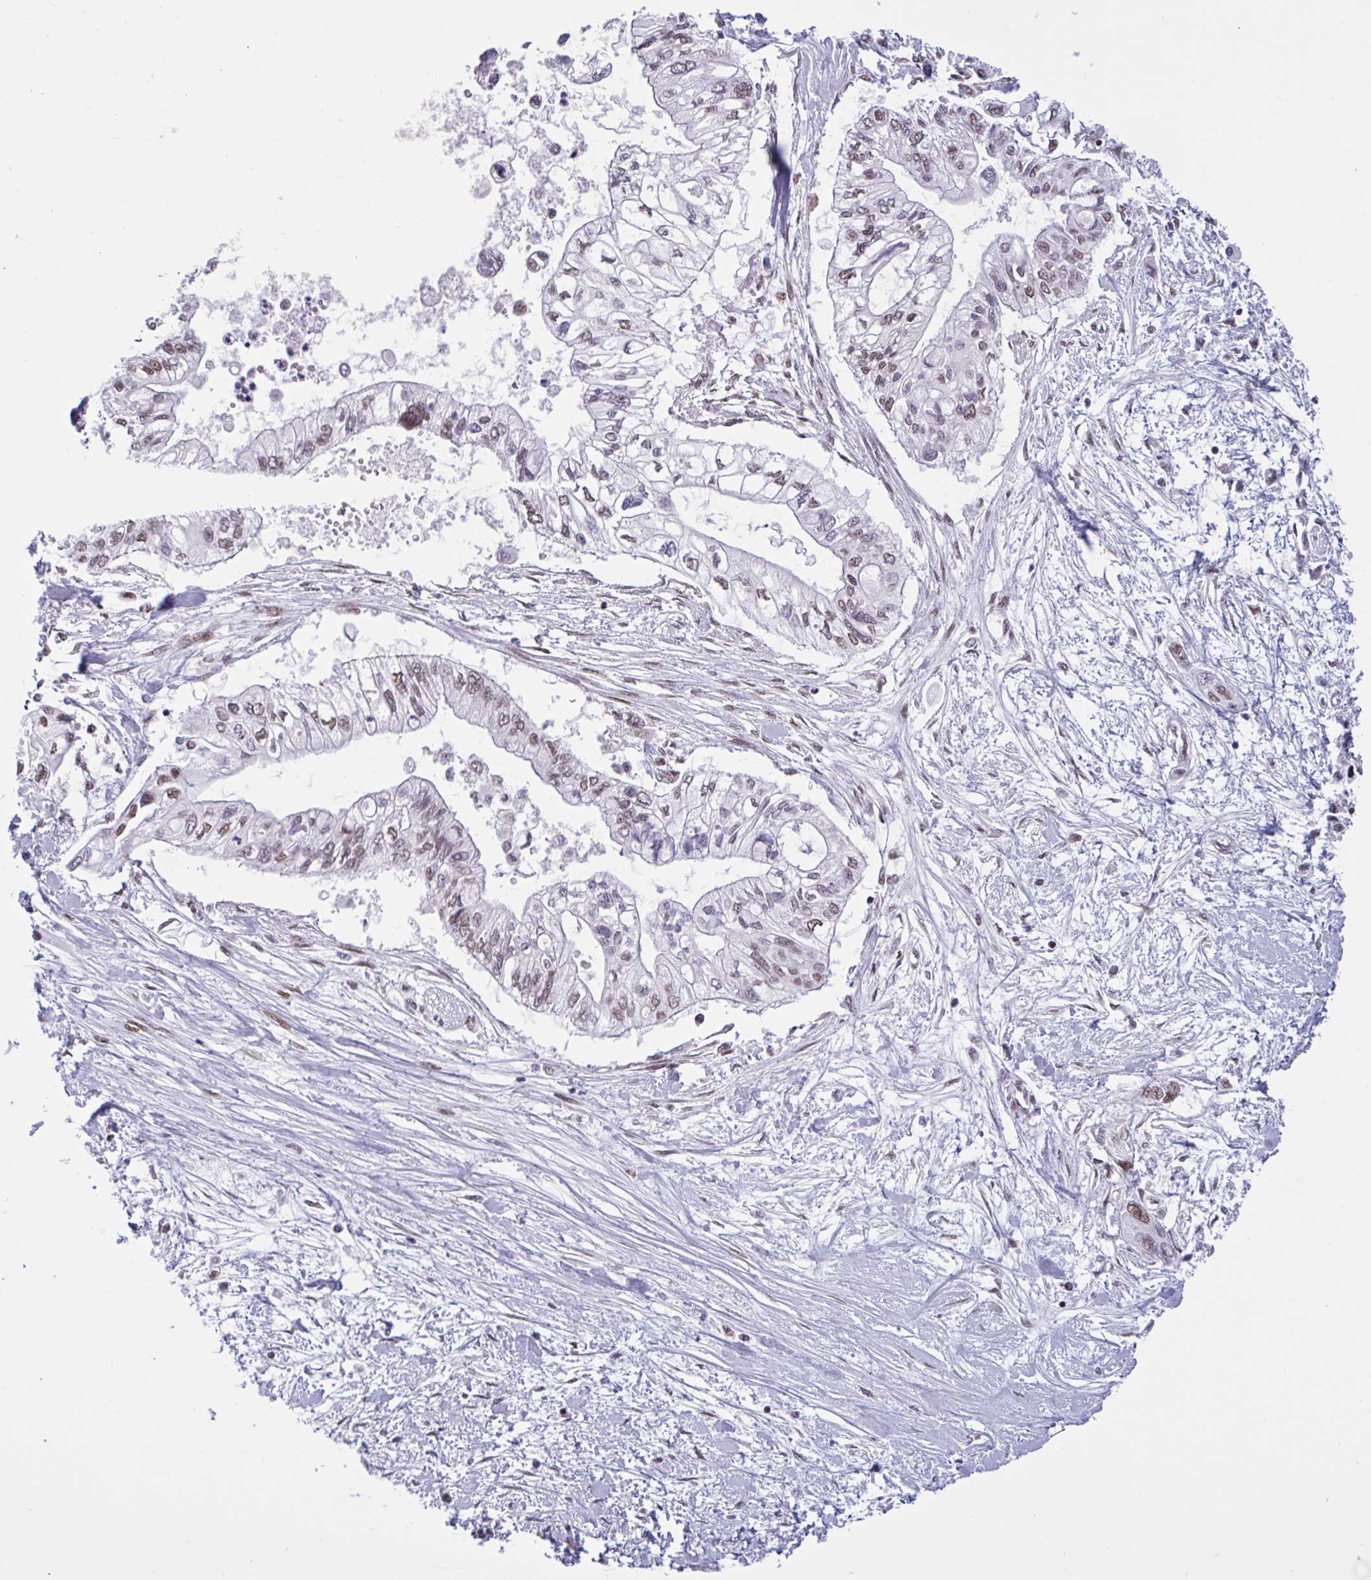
{"staining": {"intensity": "moderate", "quantity": "<25%", "location": "nuclear"}, "tissue": "pancreatic cancer", "cell_type": "Tumor cells", "image_type": "cancer", "snomed": [{"axis": "morphology", "description": "Adenocarcinoma, NOS"}, {"axis": "topography", "description": "Pancreas"}], "caption": "Adenocarcinoma (pancreatic) was stained to show a protein in brown. There is low levels of moderate nuclear expression in approximately <25% of tumor cells.", "gene": "CBFA2T2", "patient": {"sex": "female", "age": 77}}